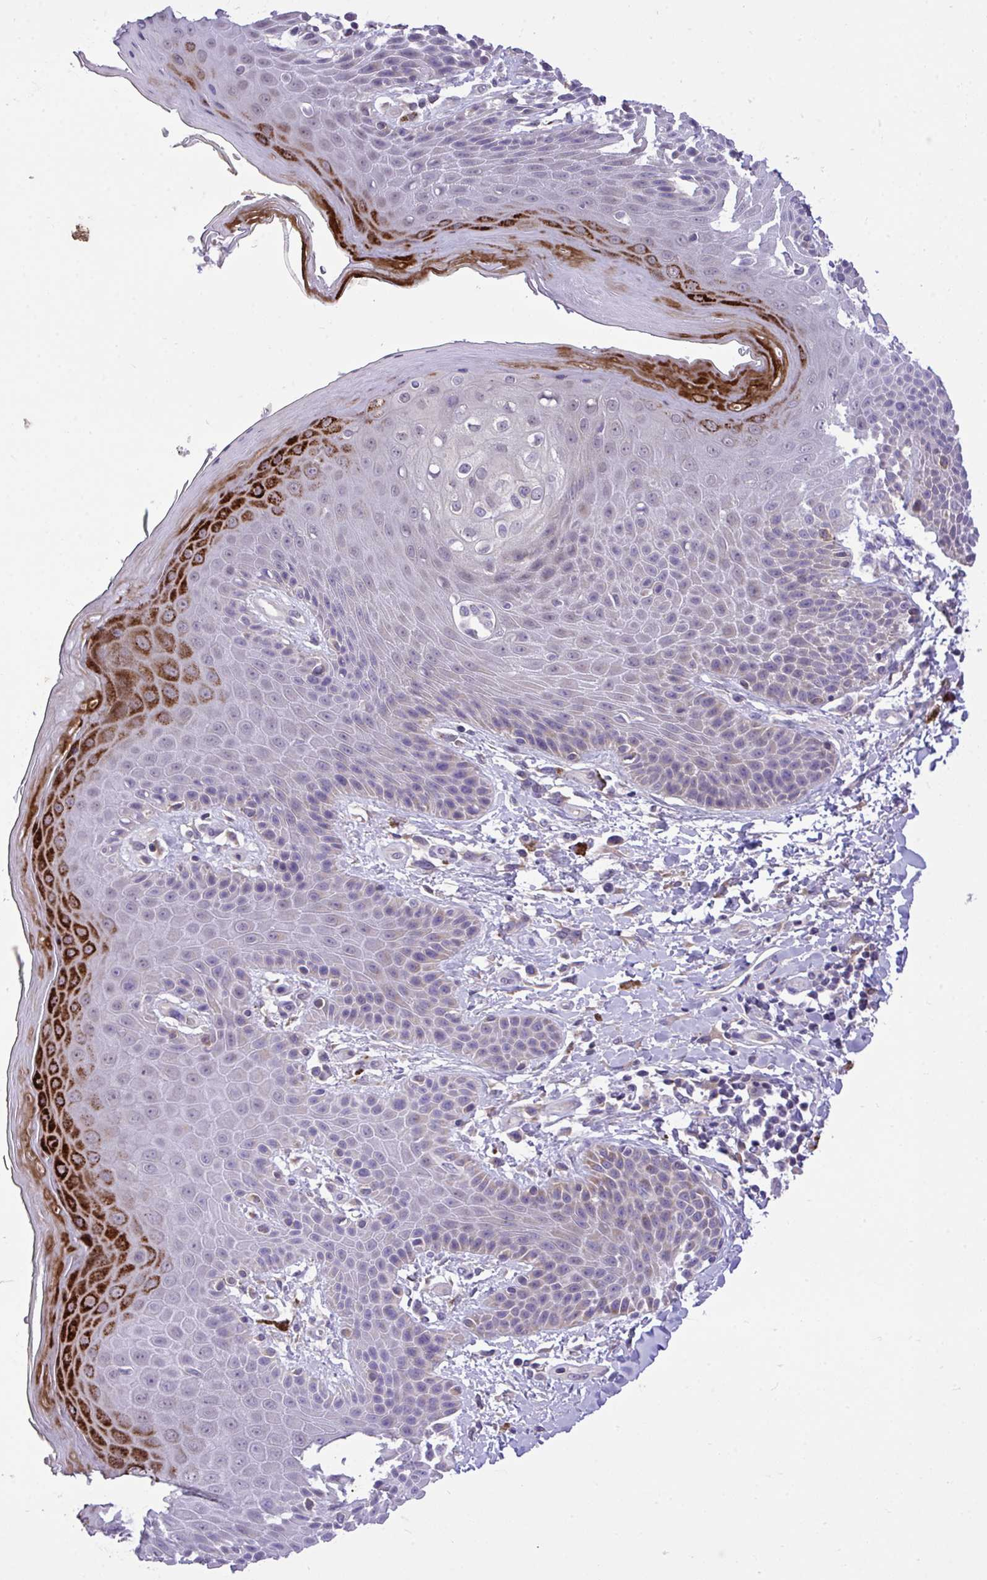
{"staining": {"intensity": "strong", "quantity": "<25%", "location": "cytoplasmic/membranous"}, "tissue": "skin", "cell_type": "Epidermal cells", "image_type": "normal", "snomed": [{"axis": "morphology", "description": "Normal tissue, NOS"}, {"axis": "topography", "description": "Peripheral nerve tissue"}], "caption": "Protein expression analysis of benign skin exhibits strong cytoplasmic/membranous positivity in about <25% of epidermal cells. The staining is performed using DAB brown chromogen to label protein expression. The nuclei are counter-stained blue using hematoxylin.", "gene": "MPC2", "patient": {"sex": "male", "age": 51}}